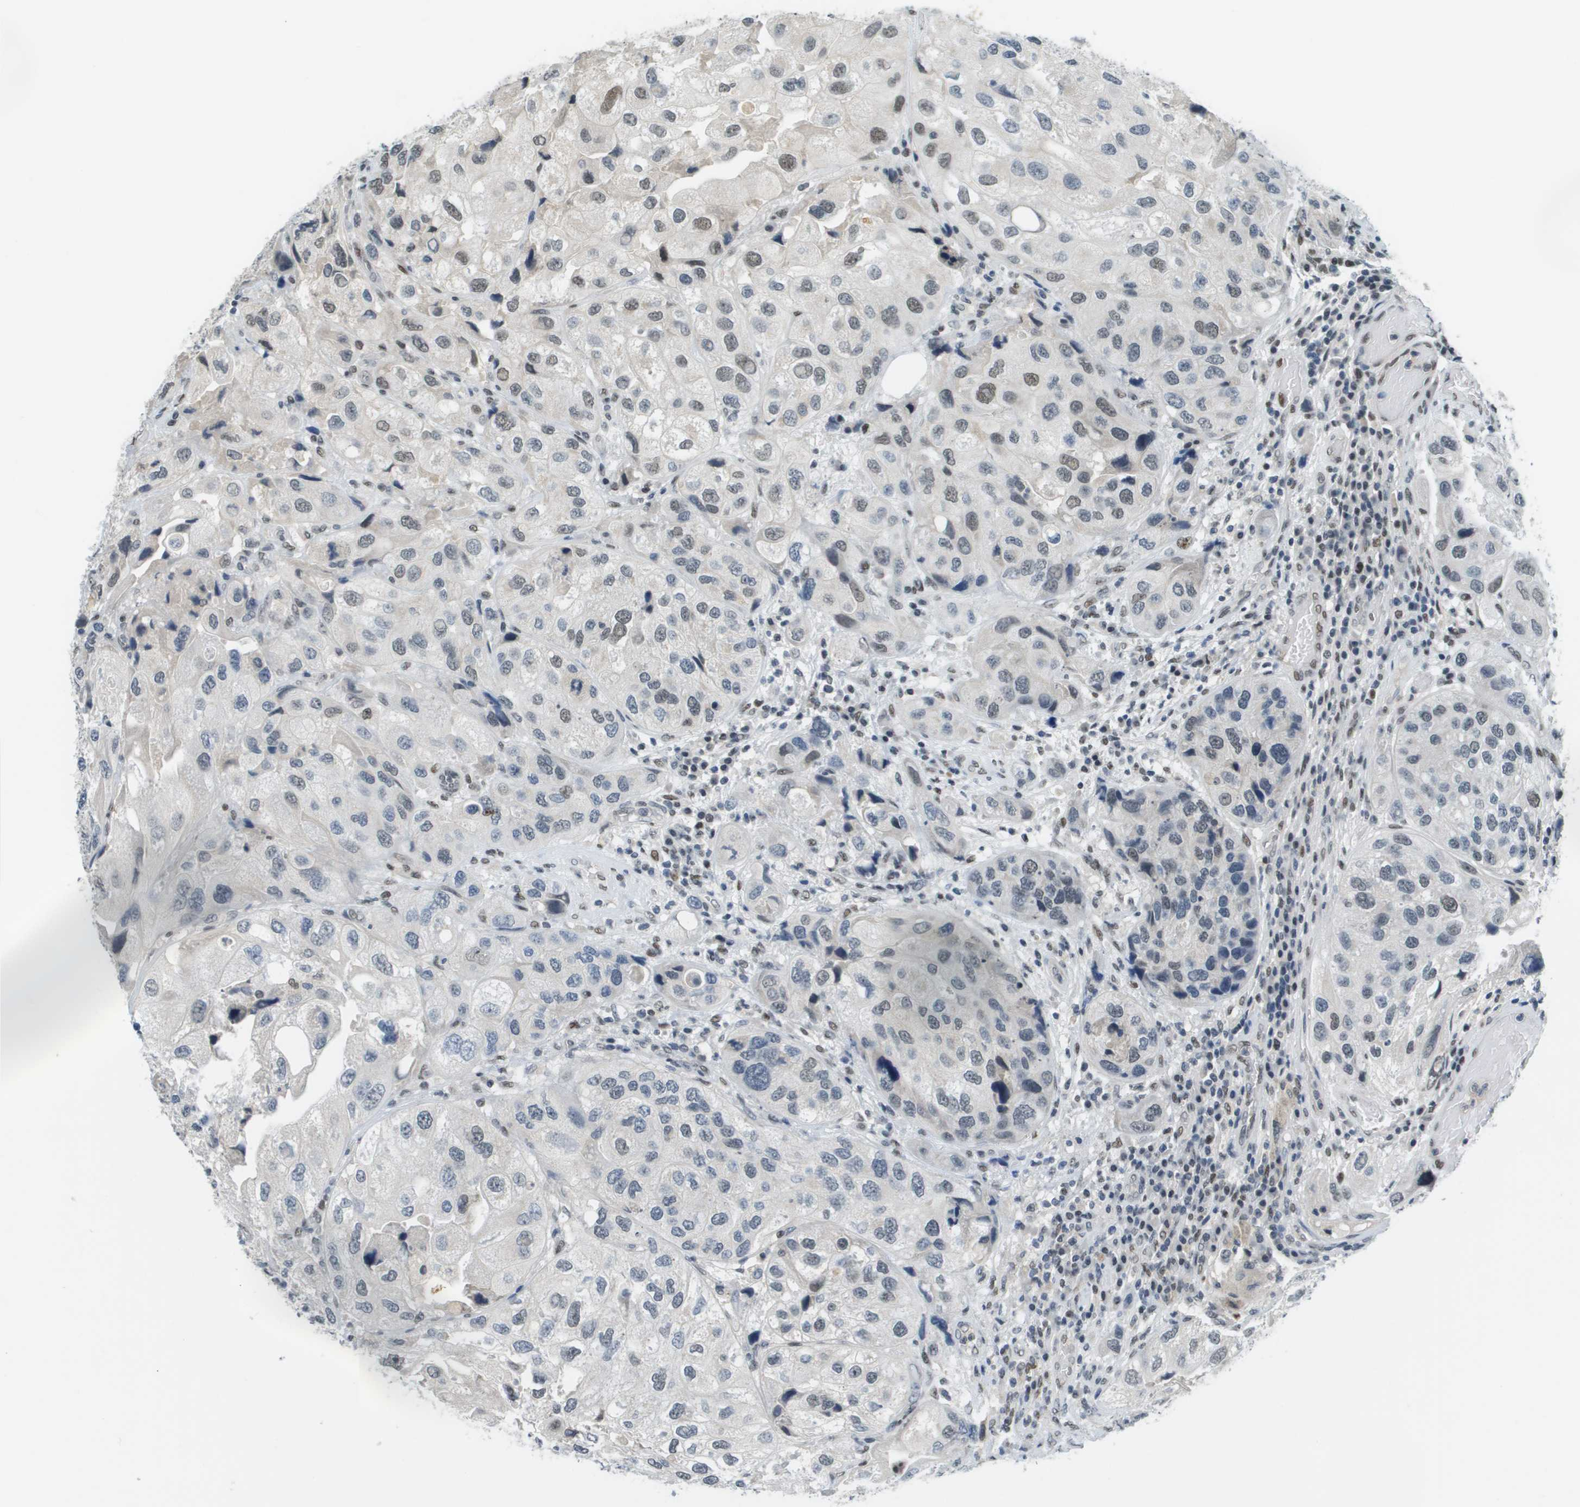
{"staining": {"intensity": "moderate", "quantity": "<25%", "location": "nuclear"}, "tissue": "urothelial cancer", "cell_type": "Tumor cells", "image_type": "cancer", "snomed": [{"axis": "morphology", "description": "Urothelial carcinoma, High grade"}, {"axis": "topography", "description": "Urinary bladder"}], "caption": "This photomicrograph demonstrates immunohistochemistry (IHC) staining of urothelial cancer, with low moderate nuclear positivity in about <25% of tumor cells.", "gene": "CBX5", "patient": {"sex": "female", "age": 64}}